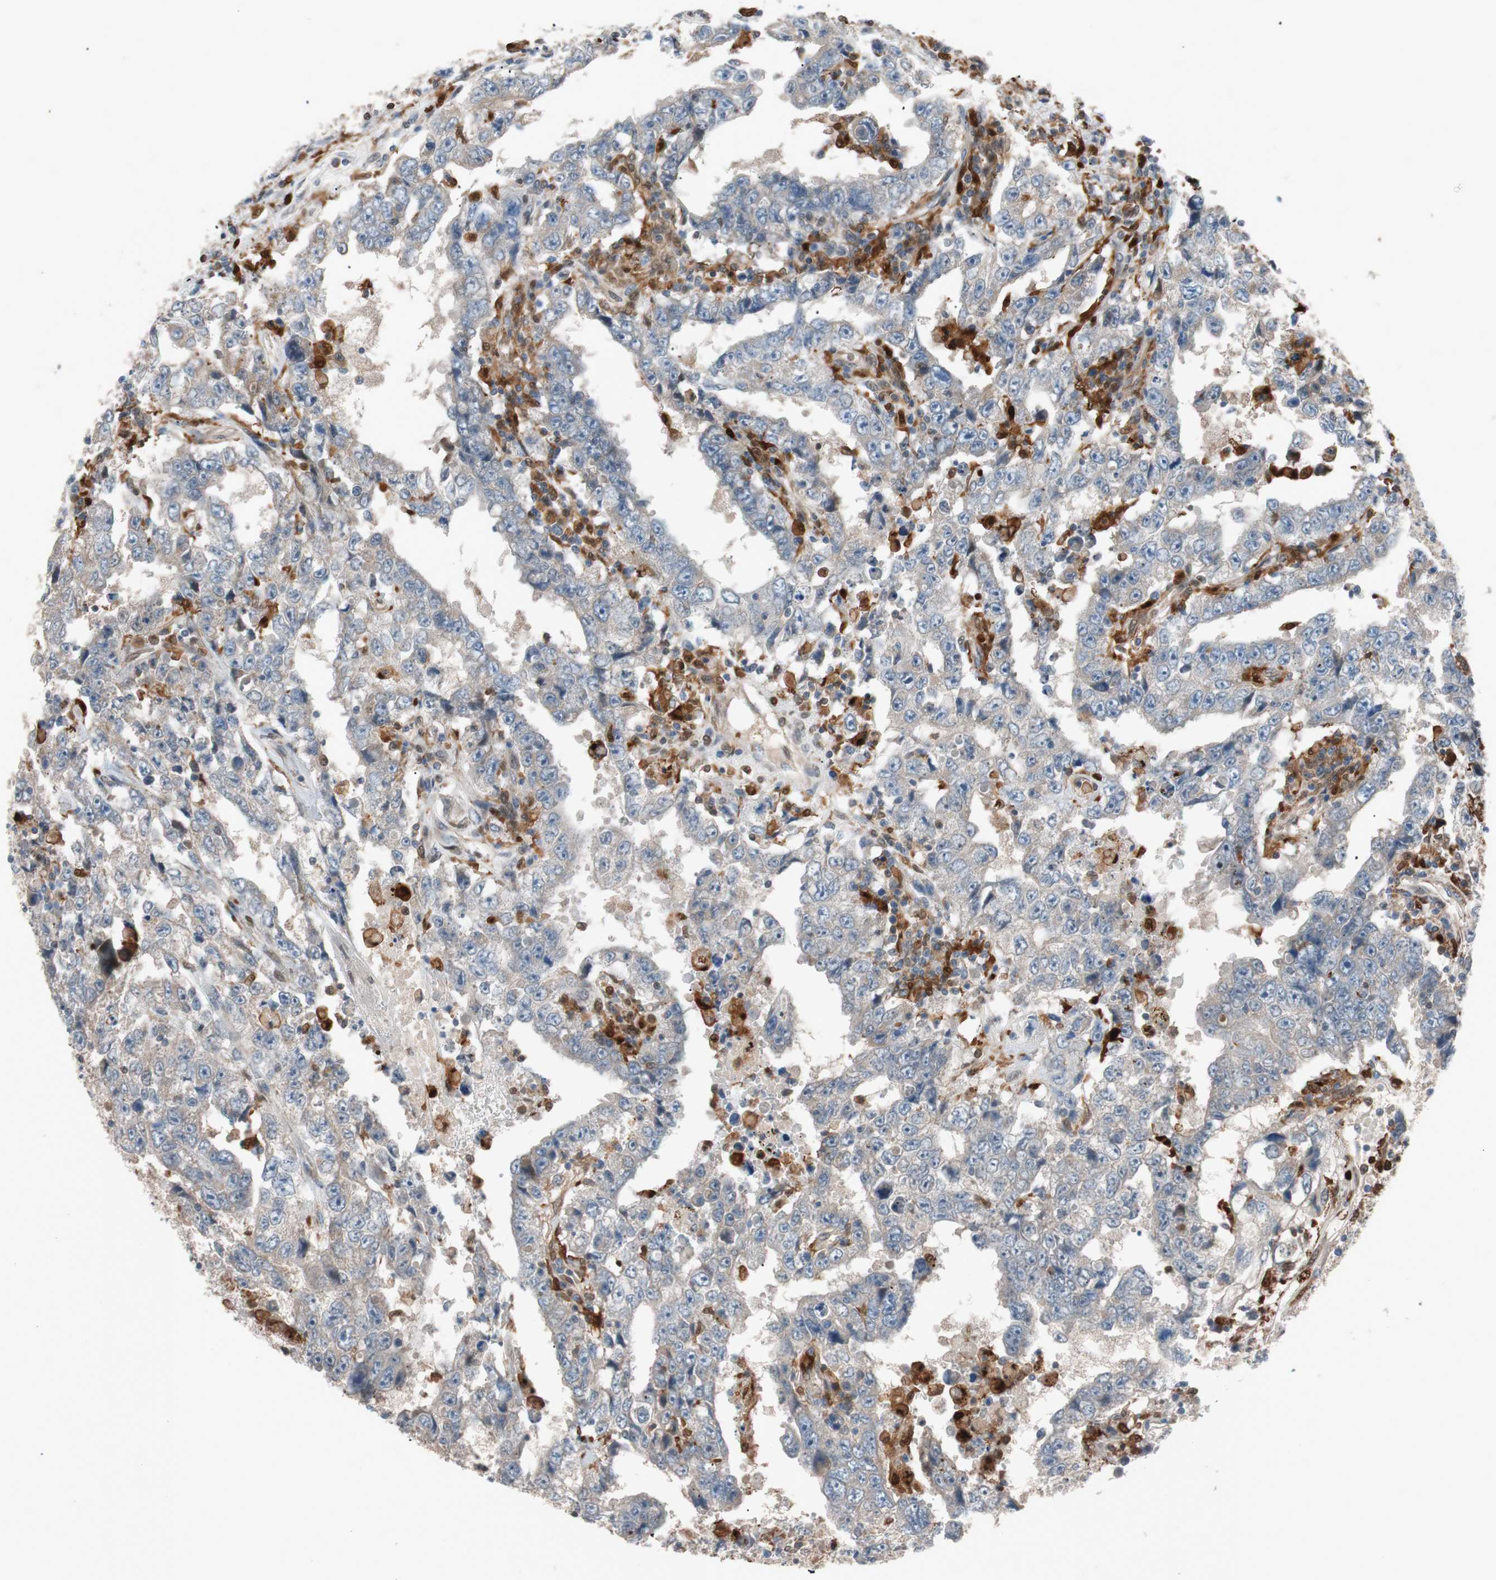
{"staining": {"intensity": "moderate", "quantity": ">75%", "location": "cytoplasmic/membranous"}, "tissue": "testis cancer", "cell_type": "Tumor cells", "image_type": "cancer", "snomed": [{"axis": "morphology", "description": "Carcinoma, Embryonal, NOS"}, {"axis": "topography", "description": "Testis"}], "caption": "A micrograph of testis cancer (embryonal carcinoma) stained for a protein demonstrates moderate cytoplasmic/membranous brown staining in tumor cells.", "gene": "FAAH", "patient": {"sex": "male", "age": 26}}